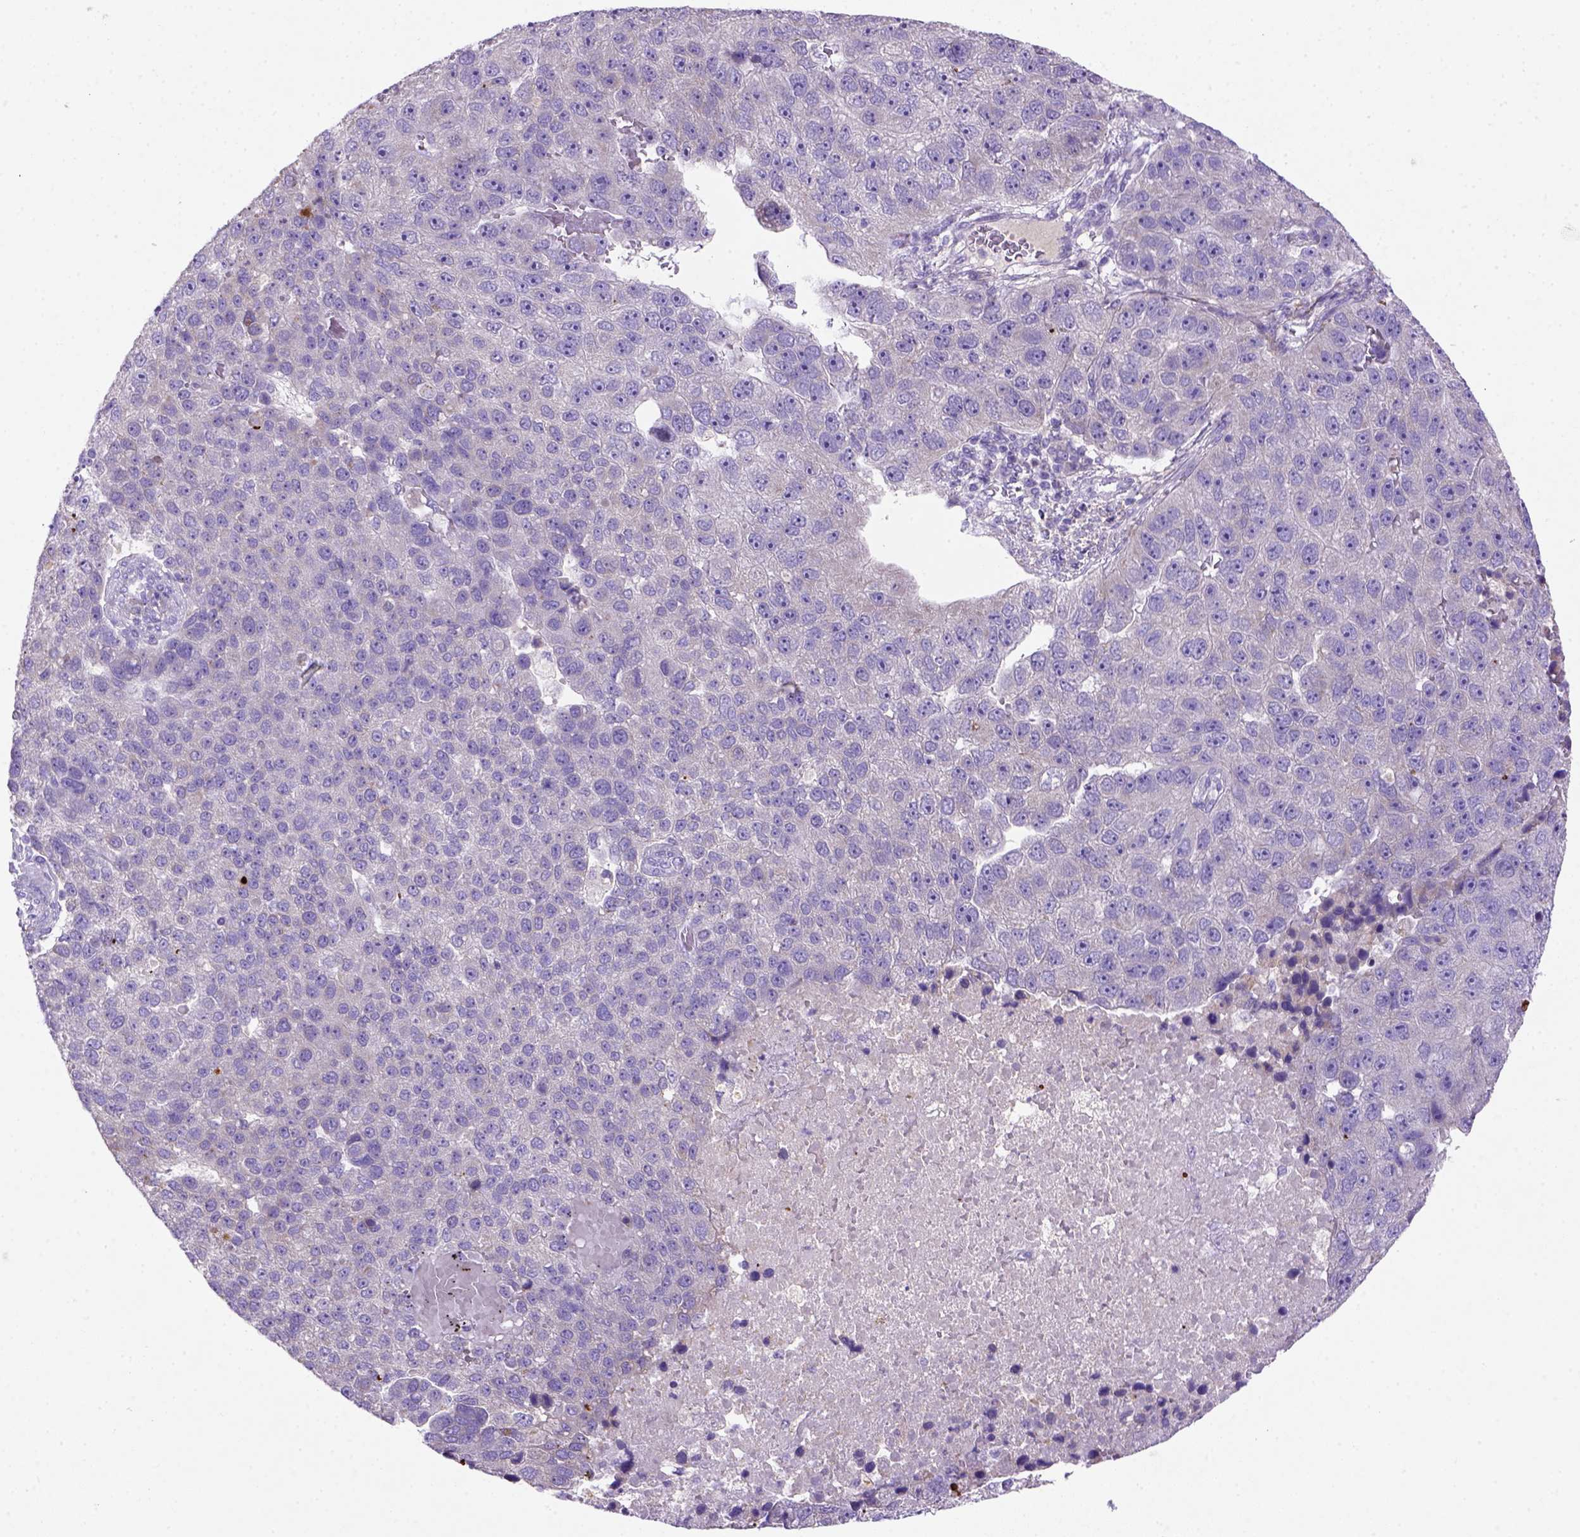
{"staining": {"intensity": "negative", "quantity": "none", "location": "none"}, "tissue": "pancreatic cancer", "cell_type": "Tumor cells", "image_type": "cancer", "snomed": [{"axis": "morphology", "description": "Adenocarcinoma, NOS"}, {"axis": "topography", "description": "Pancreas"}], "caption": "Immunohistochemistry photomicrograph of pancreatic adenocarcinoma stained for a protein (brown), which demonstrates no staining in tumor cells.", "gene": "SIRPD", "patient": {"sex": "female", "age": 61}}